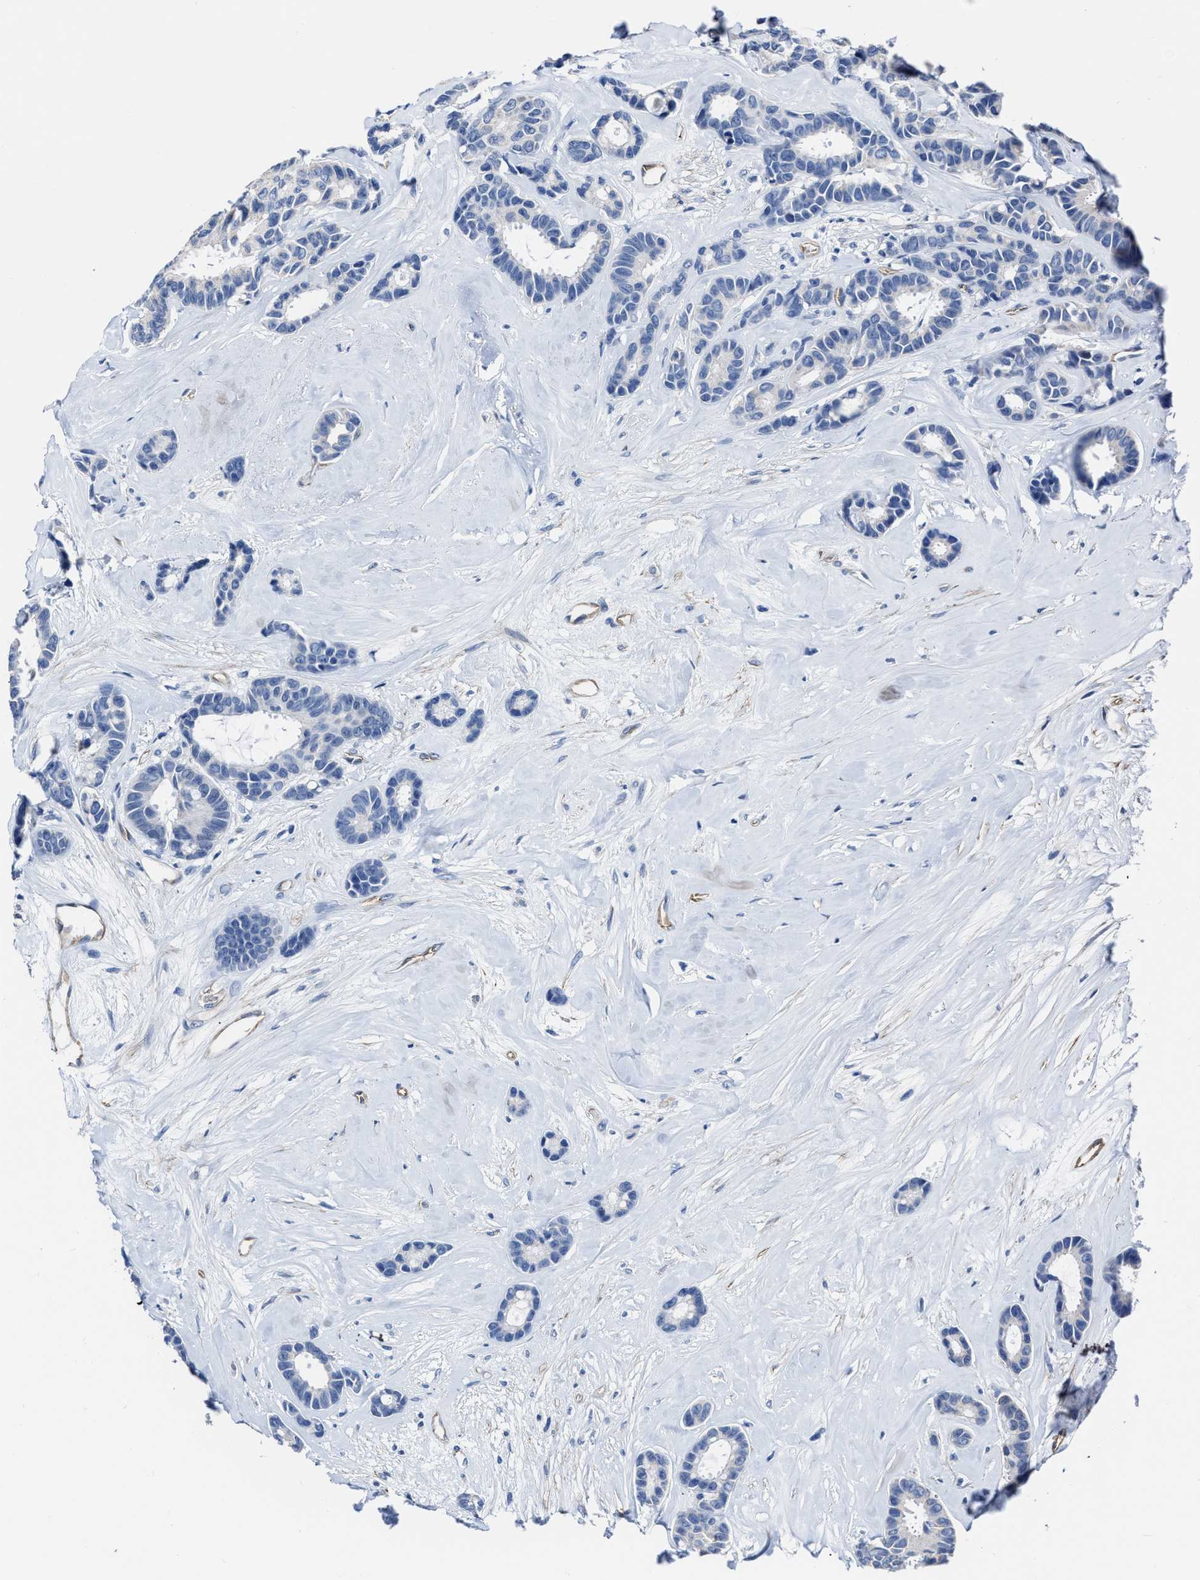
{"staining": {"intensity": "negative", "quantity": "none", "location": "none"}, "tissue": "breast cancer", "cell_type": "Tumor cells", "image_type": "cancer", "snomed": [{"axis": "morphology", "description": "Duct carcinoma"}, {"axis": "topography", "description": "Breast"}], "caption": "An immunohistochemistry micrograph of breast cancer (intraductal carcinoma) is shown. There is no staining in tumor cells of breast cancer (intraductal carcinoma). Brightfield microscopy of IHC stained with DAB (3,3'-diaminobenzidine) (brown) and hematoxylin (blue), captured at high magnification.", "gene": "KCNMB3", "patient": {"sex": "female", "age": 87}}